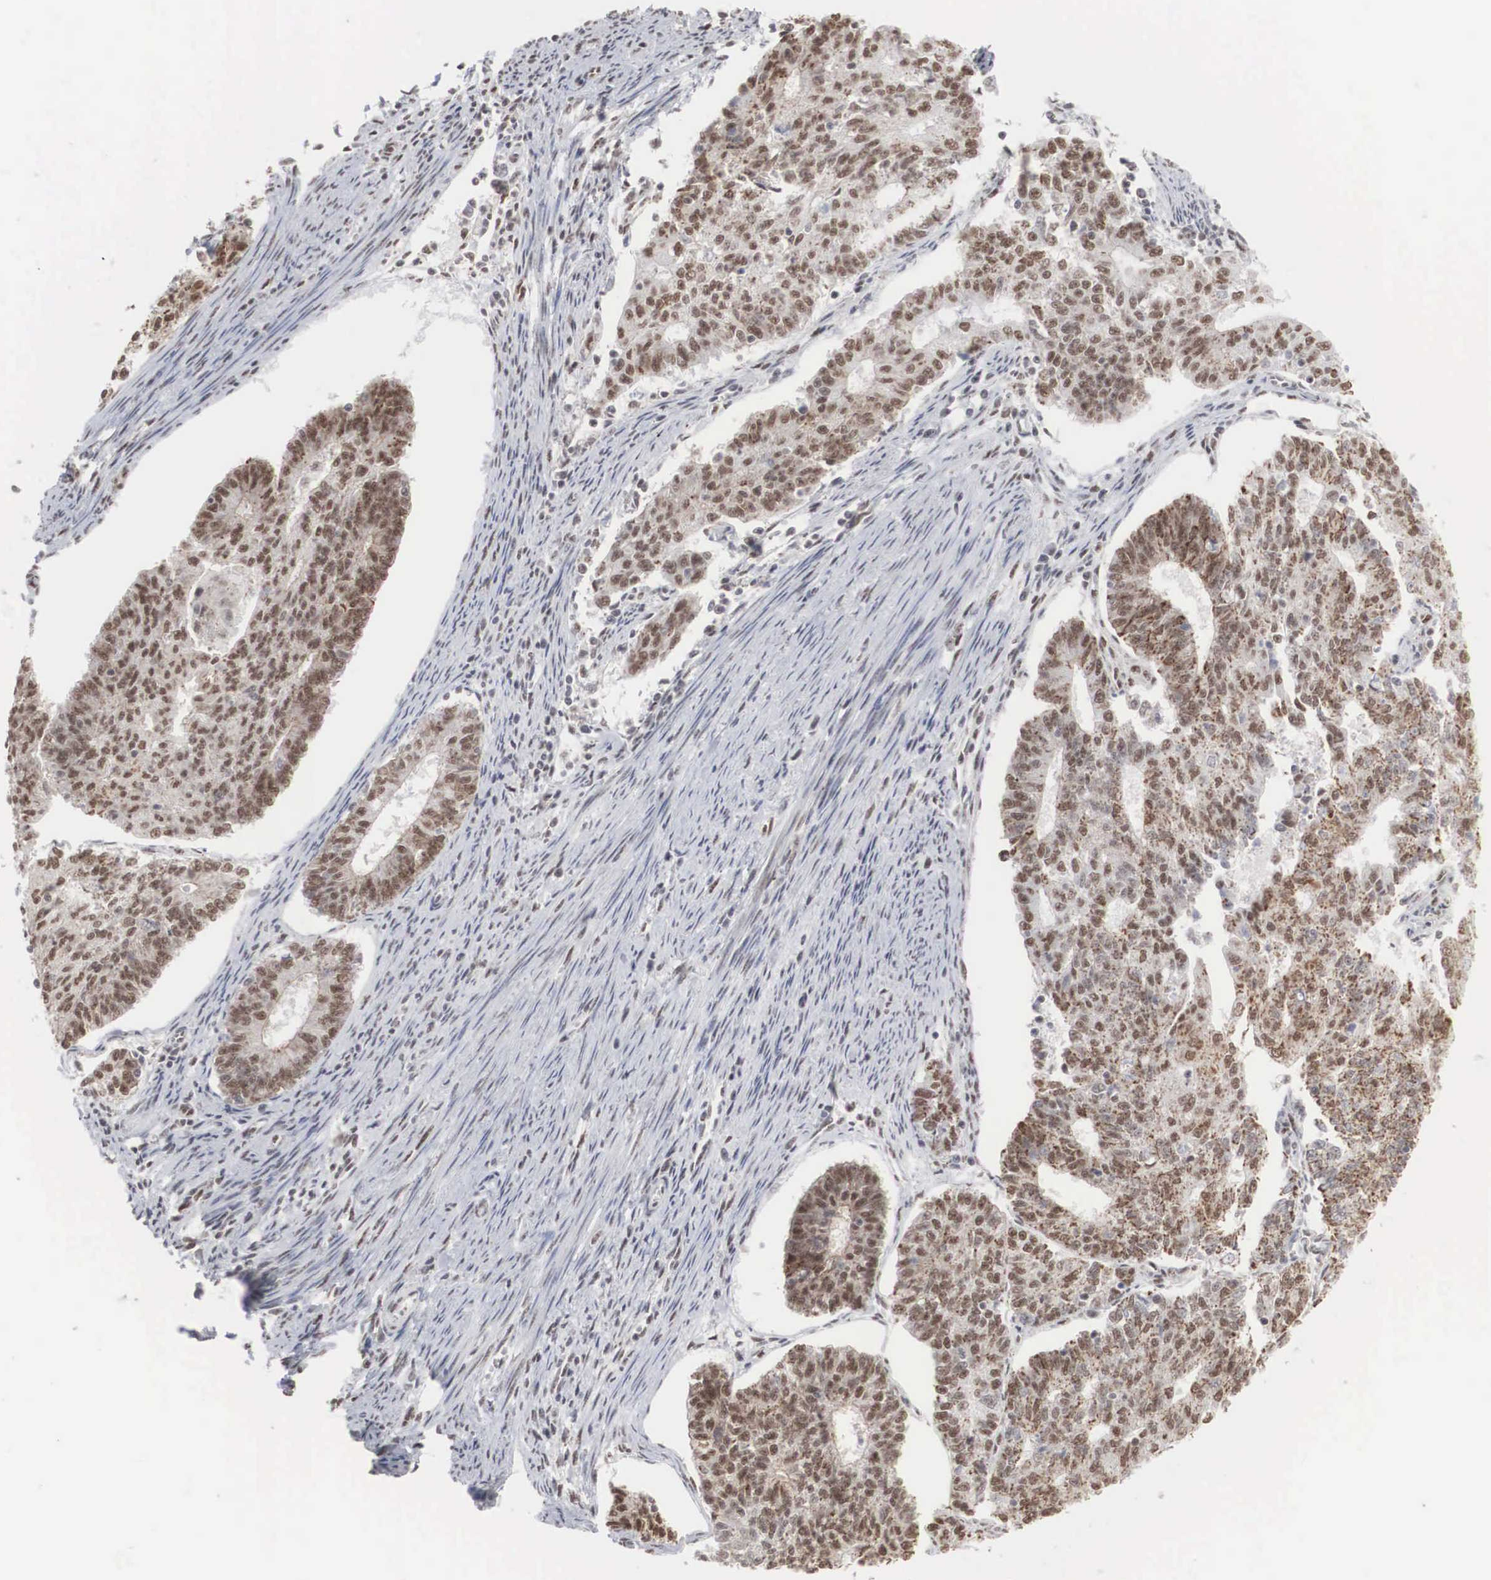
{"staining": {"intensity": "moderate", "quantity": ">75%", "location": "nuclear"}, "tissue": "endometrial cancer", "cell_type": "Tumor cells", "image_type": "cancer", "snomed": [{"axis": "morphology", "description": "Adenocarcinoma, NOS"}, {"axis": "topography", "description": "Endometrium"}], "caption": "Human endometrial cancer (adenocarcinoma) stained for a protein (brown) reveals moderate nuclear positive expression in approximately >75% of tumor cells.", "gene": "AUTS2", "patient": {"sex": "female", "age": 56}}